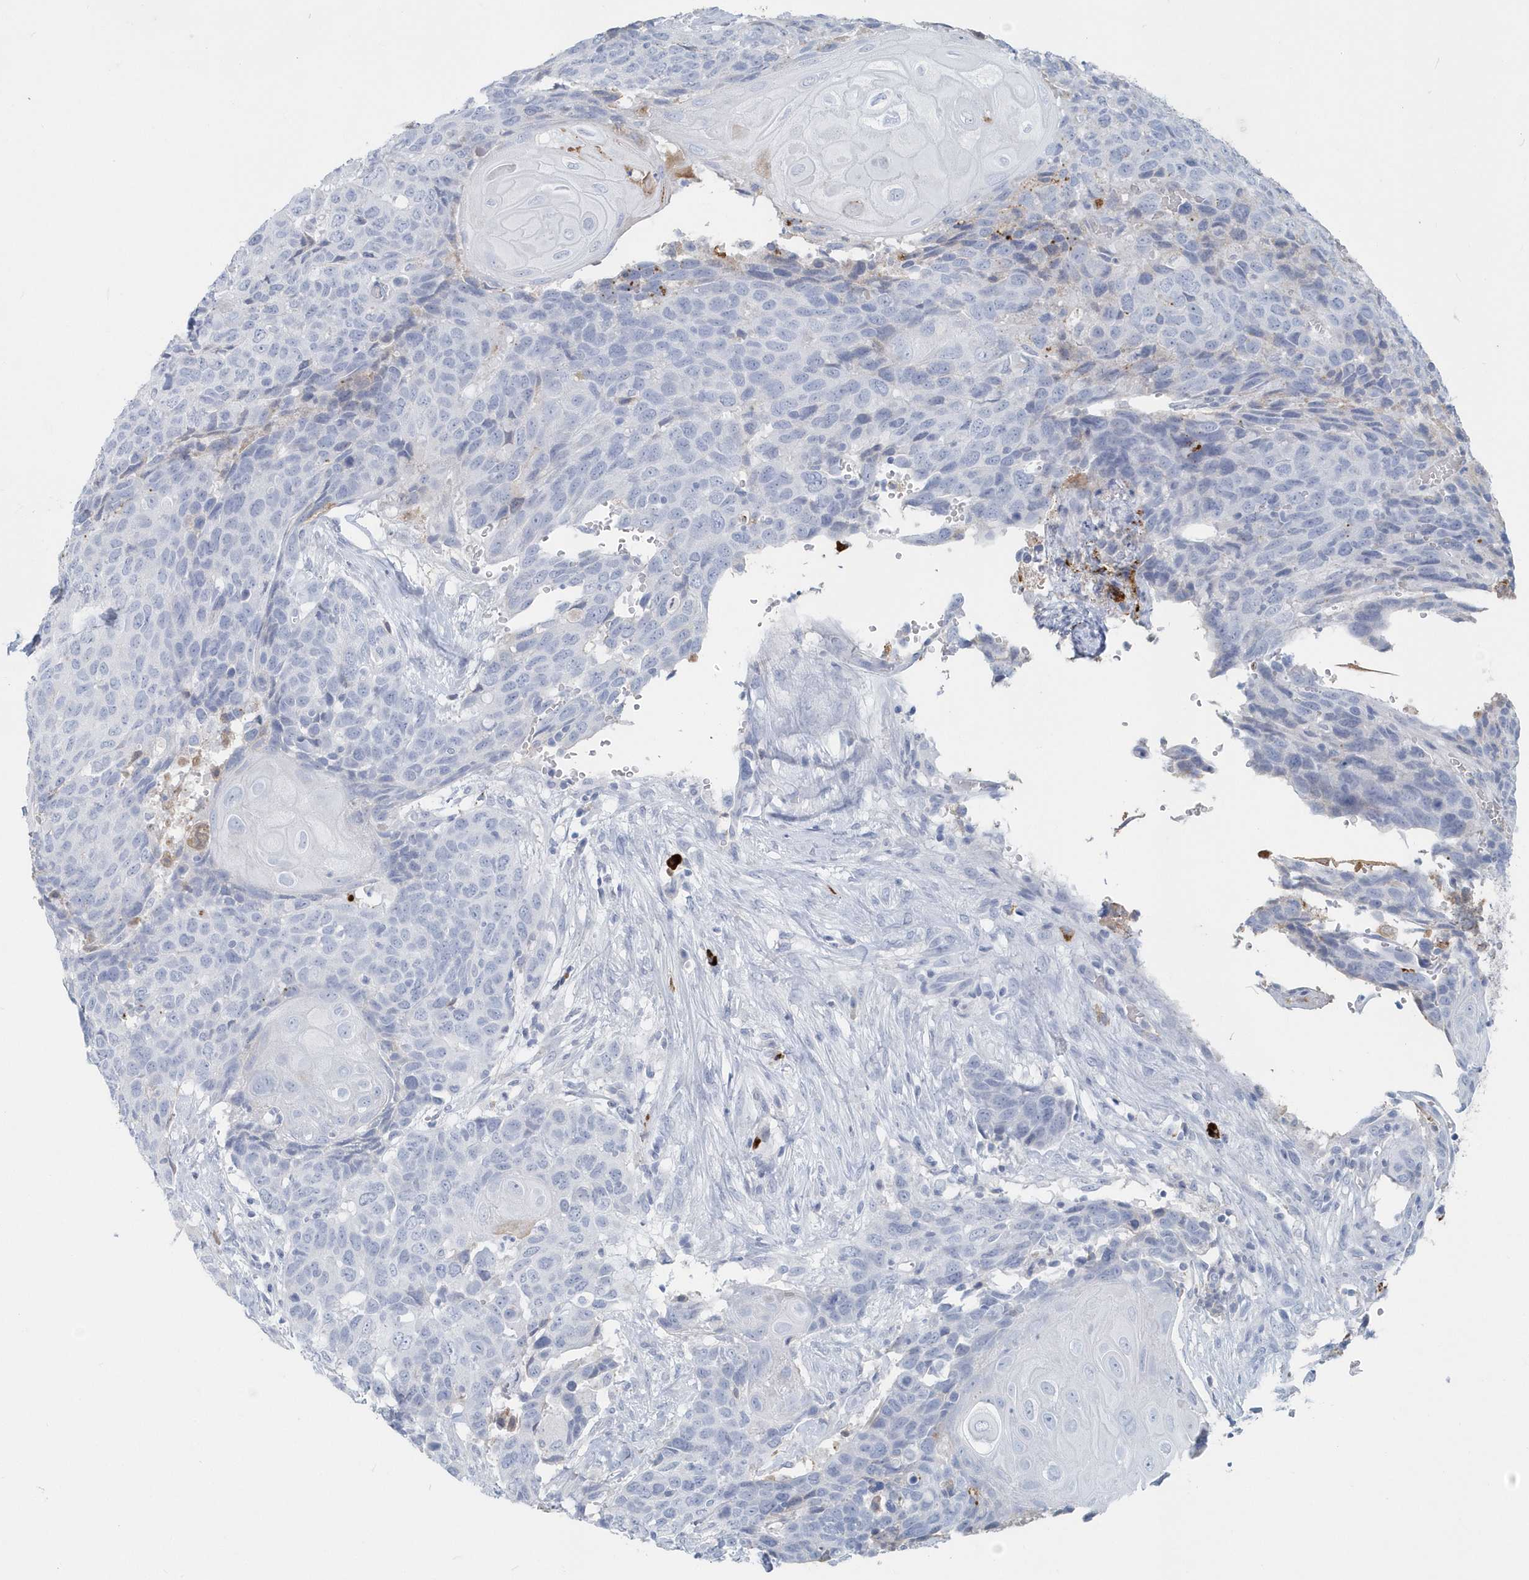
{"staining": {"intensity": "negative", "quantity": "none", "location": "none"}, "tissue": "head and neck cancer", "cell_type": "Tumor cells", "image_type": "cancer", "snomed": [{"axis": "morphology", "description": "Squamous cell carcinoma, NOS"}, {"axis": "topography", "description": "Head-Neck"}], "caption": "Protein analysis of head and neck cancer (squamous cell carcinoma) displays no significant positivity in tumor cells.", "gene": "JCHAIN", "patient": {"sex": "male", "age": 66}}